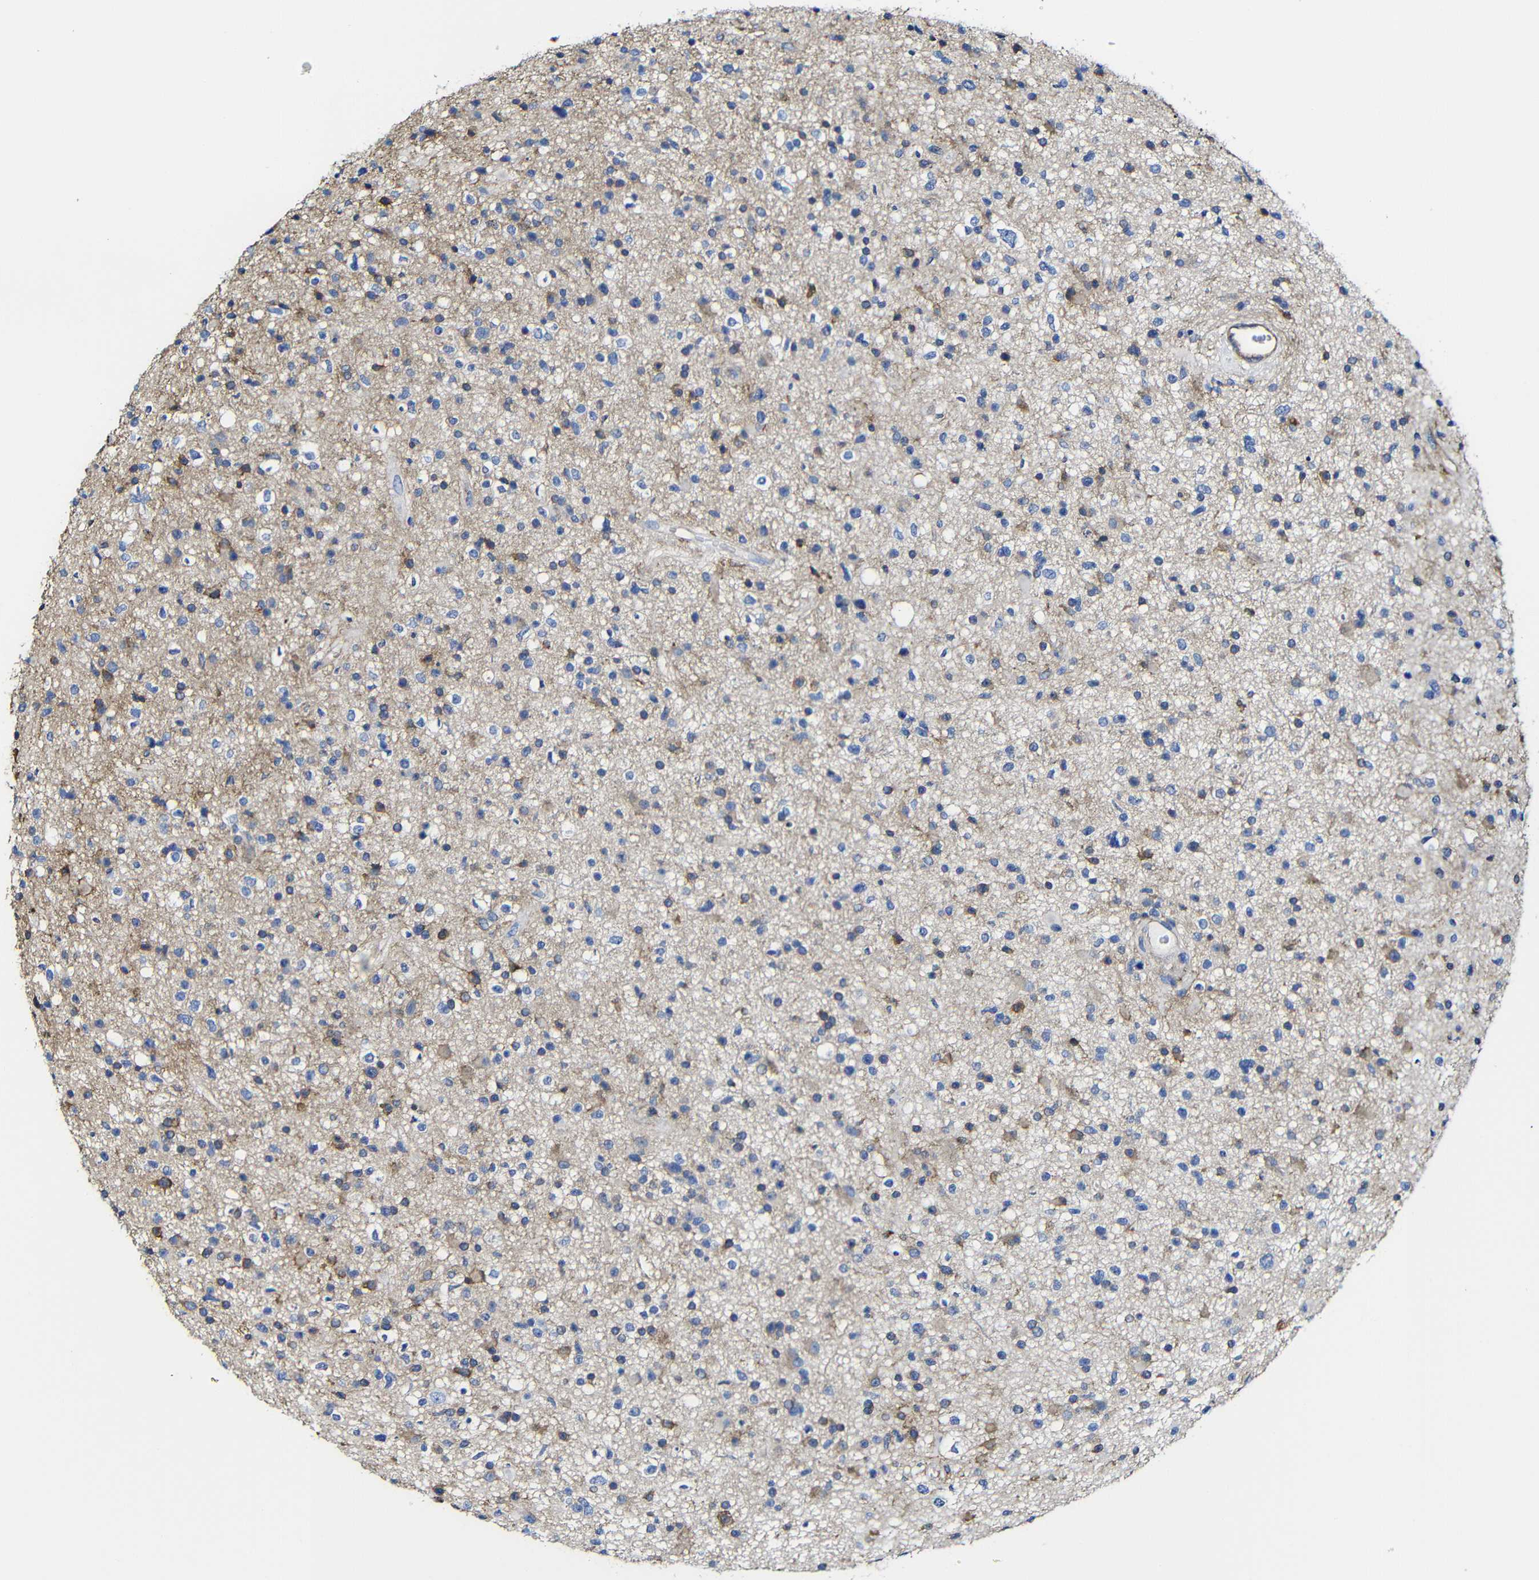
{"staining": {"intensity": "weak", "quantity": "25%-75%", "location": "cytoplasmic/membranous"}, "tissue": "glioma", "cell_type": "Tumor cells", "image_type": "cancer", "snomed": [{"axis": "morphology", "description": "Glioma, malignant, High grade"}, {"axis": "topography", "description": "Brain"}], "caption": "A histopathology image showing weak cytoplasmic/membranous positivity in approximately 25%-75% of tumor cells in malignant glioma (high-grade), as visualized by brown immunohistochemical staining.", "gene": "MSN", "patient": {"sex": "male", "age": 33}}